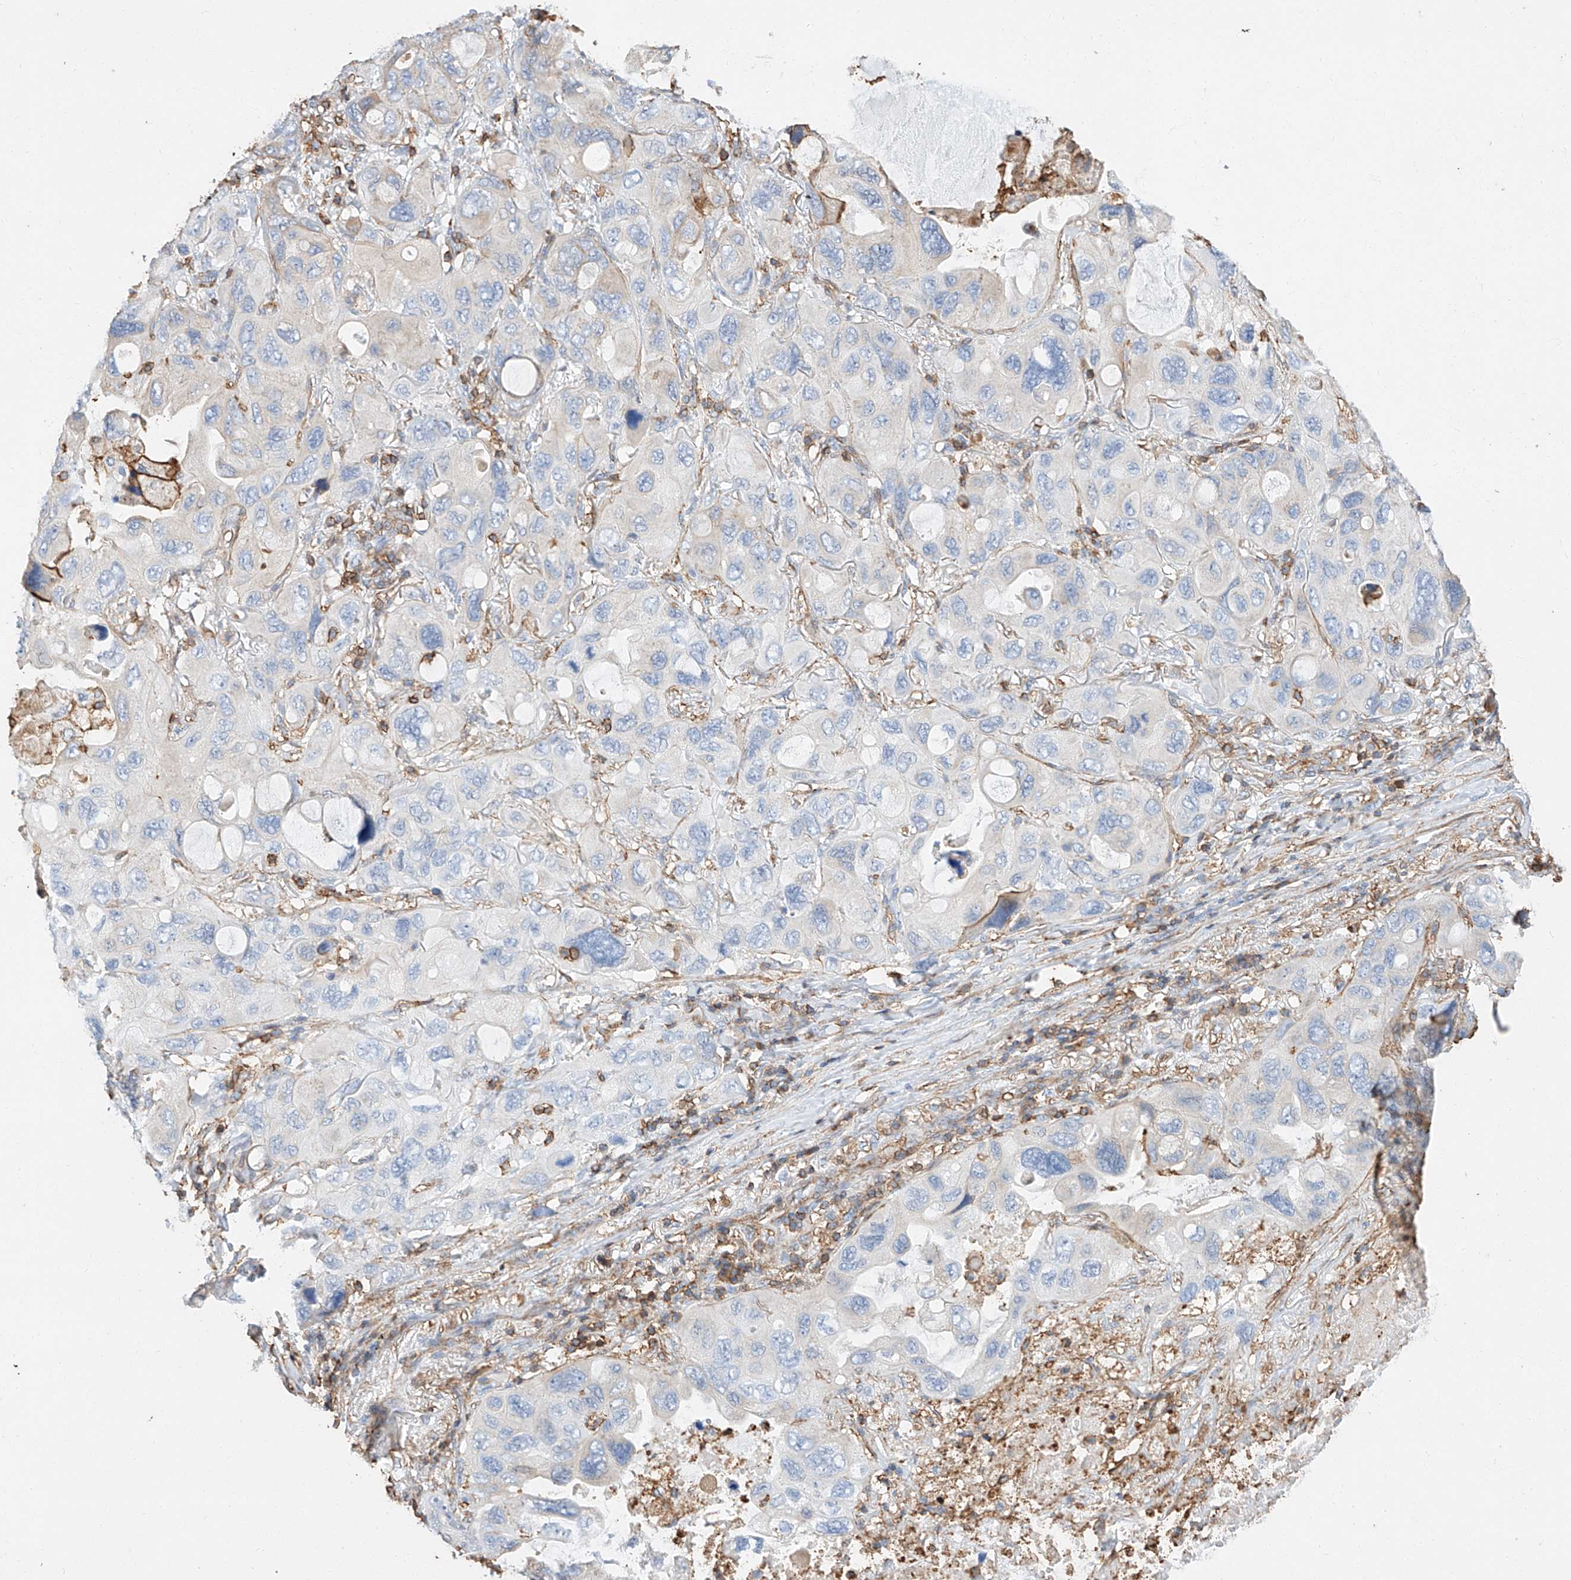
{"staining": {"intensity": "negative", "quantity": "none", "location": "none"}, "tissue": "lung cancer", "cell_type": "Tumor cells", "image_type": "cancer", "snomed": [{"axis": "morphology", "description": "Squamous cell carcinoma, NOS"}, {"axis": "topography", "description": "Lung"}], "caption": "This is a photomicrograph of immunohistochemistry (IHC) staining of squamous cell carcinoma (lung), which shows no staining in tumor cells. (Immunohistochemistry (ihc), brightfield microscopy, high magnification).", "gene": "WFS1", "patient": {"sex": "female", "age": 73}}